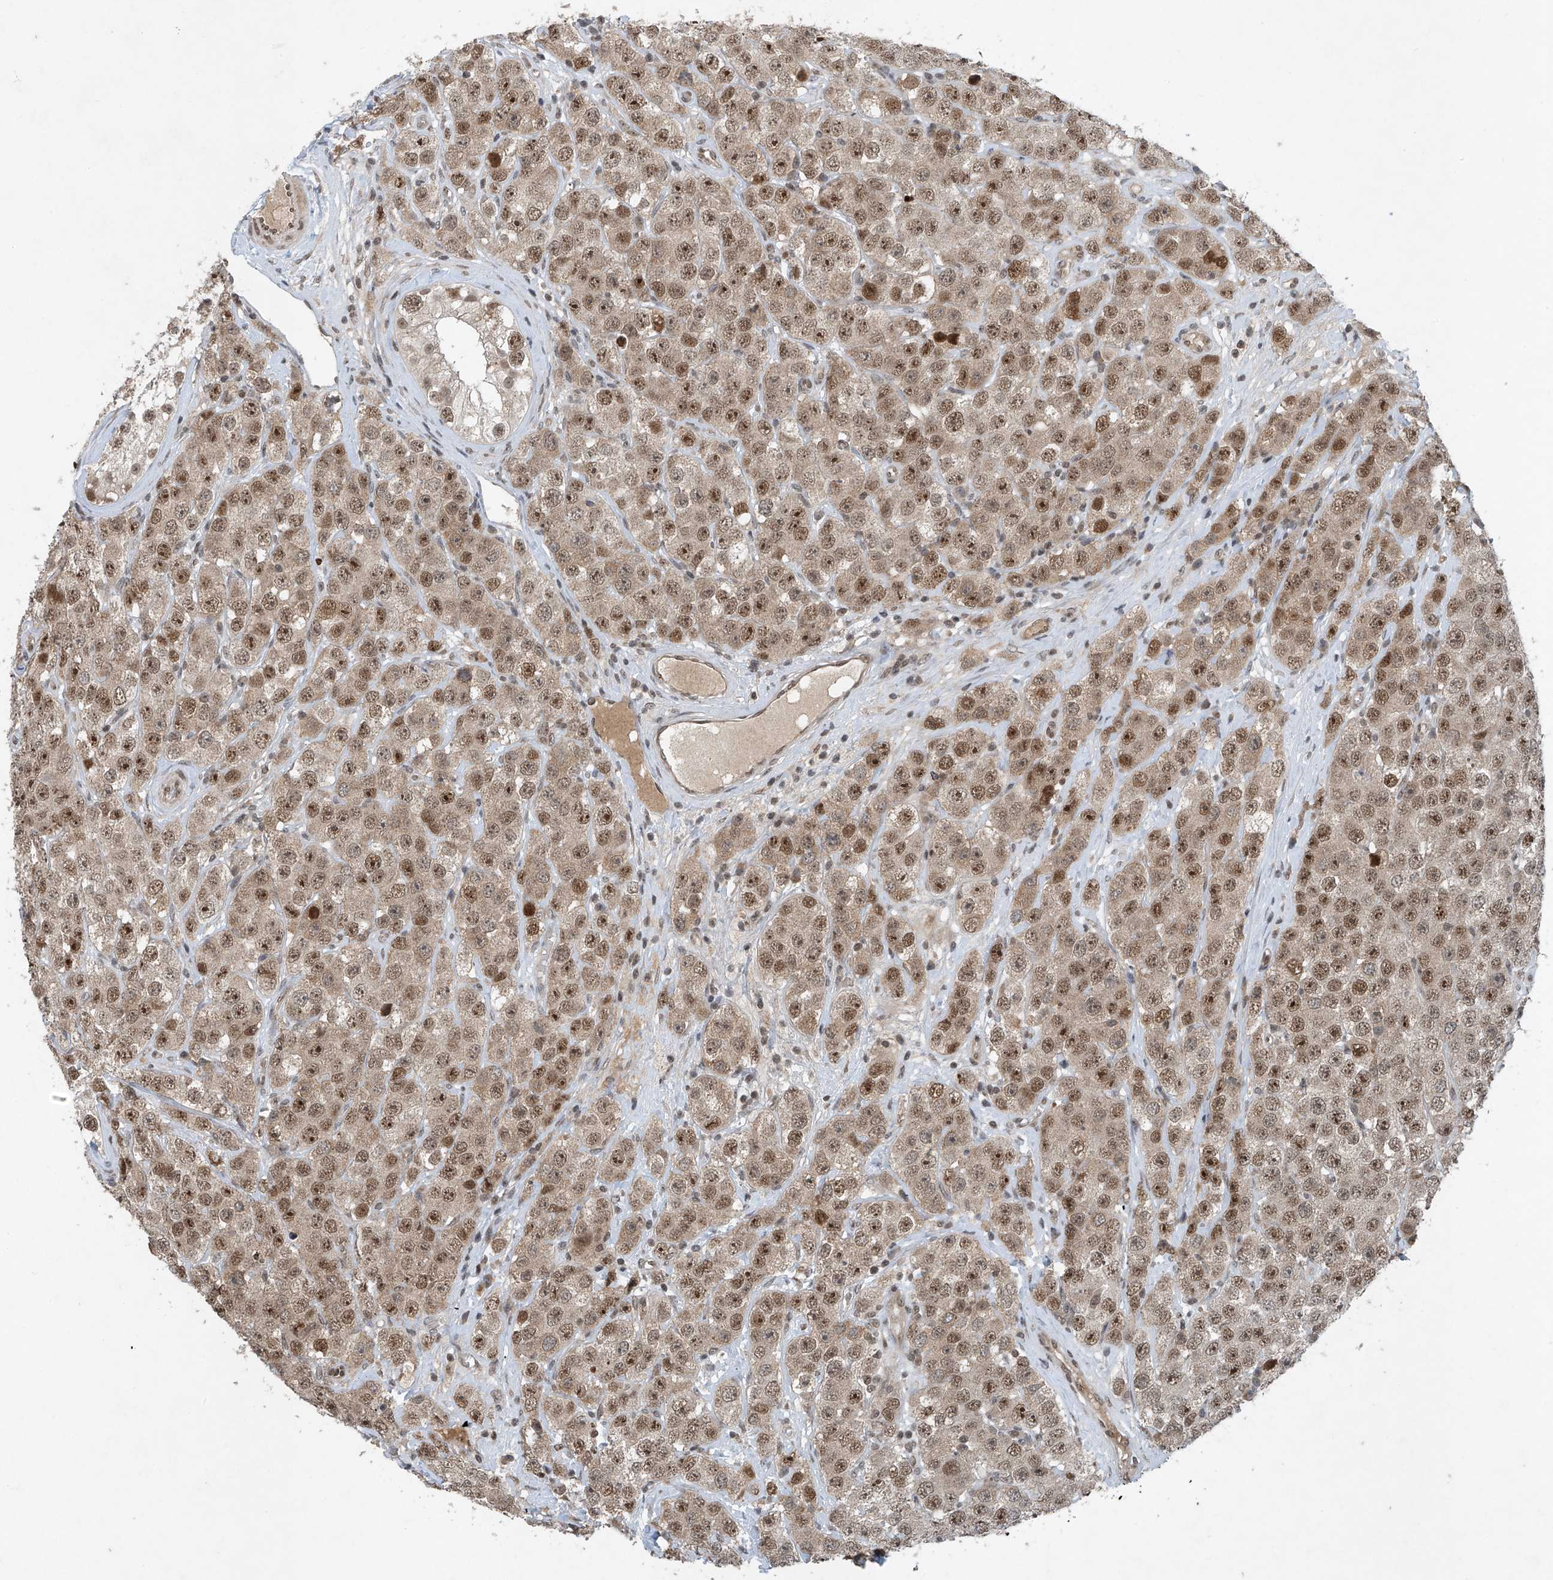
{"staining": {"intensity": "moderate", "quantity": ">75%", "location": "nuclear"}, "tissue": "testis cancer", "cell_type": "Tumor cells", "image_type": "cancer", "snomed": [{"axis": "morphology", "description": "Seminoma, NOS"}, {"axis": "topography", "description": "Testis"}], "caption": "Immunohistochemical staining of human seminoma (testis) reveals moderate nuclear protein staining in about >75% of tumor cells.", "gene": "TAF8", "patient": {"sex": "male", "age": 28}}